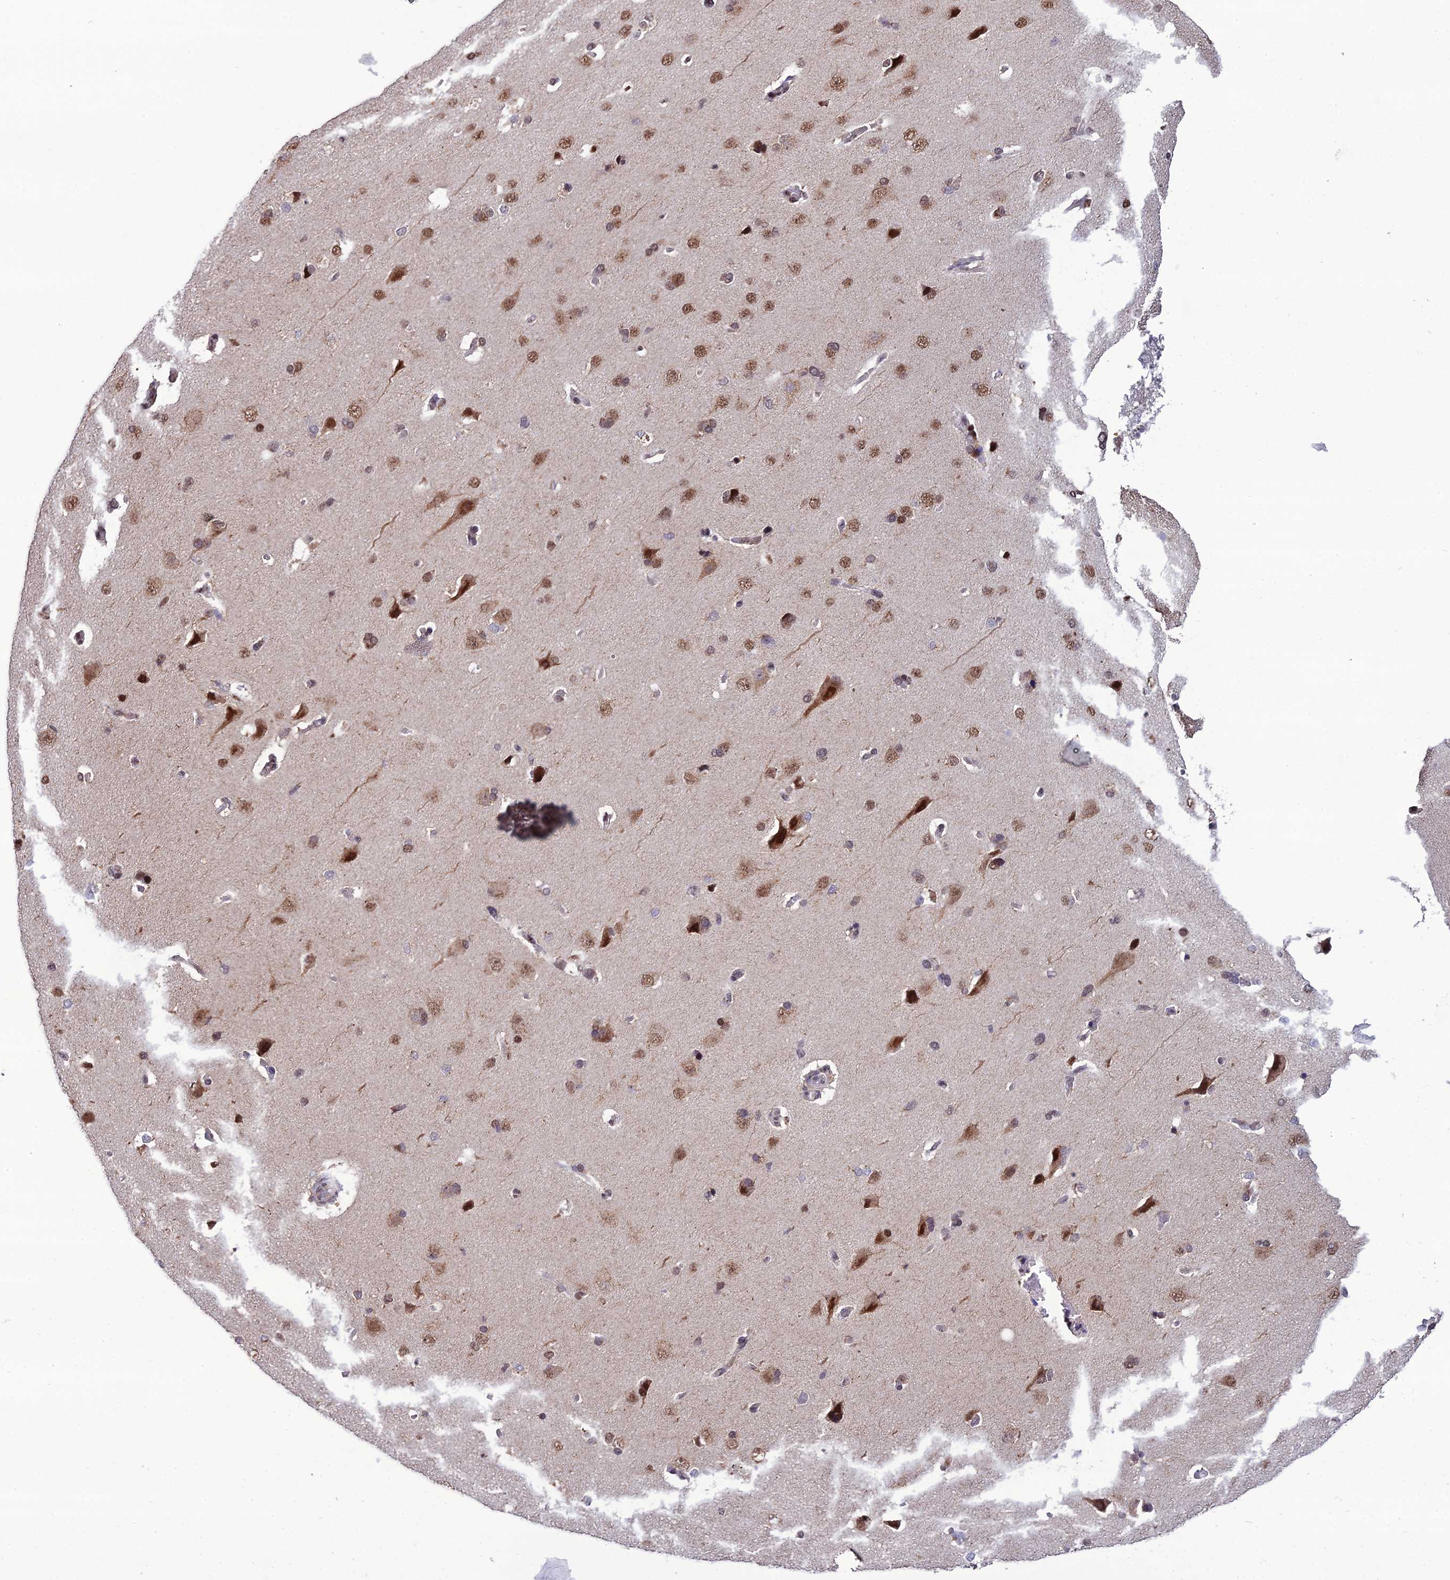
{"staining": {"intensity": "negative", "quantity": "none", "location": "none"}, "tissue": "cerebral cortex", "cell_type": "Endothelial cells", "image_type": "normal", "snomed": [{"axis": "morphology", "description": "Normal tissue, NOS"}, {"axis": "topography", "description": "Cerebral cortex"}], "caption": "IHC of unremarkable cerebral cortex displays no expression in endothelial cells. The staining was performed using DAB to visualize the protein expression in brown, while the nuclei were stained in blue with hematoxylin (Magnification: 20x).", "gene": "ARL2", "patient": {"sex": "male", "age": 62}}